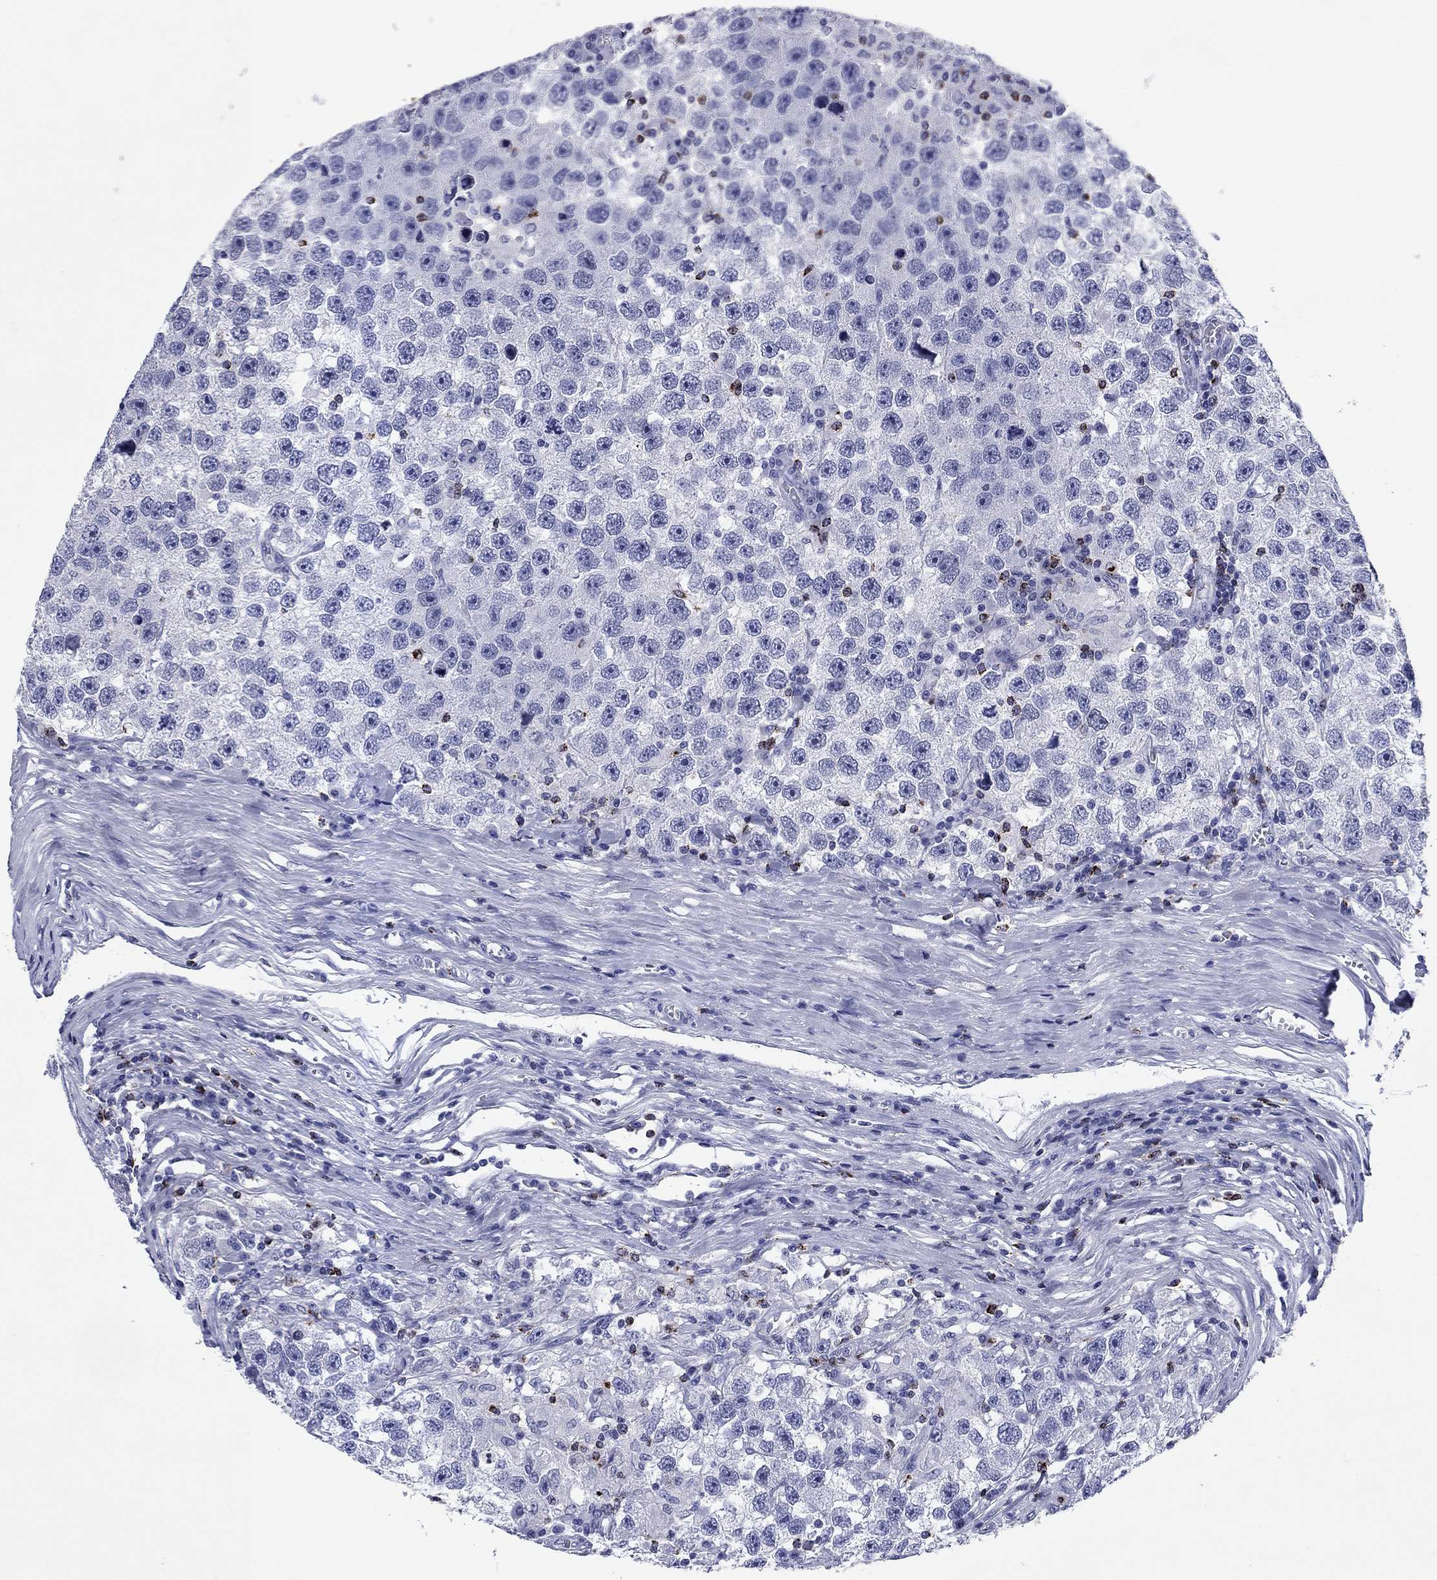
{"staining": {"intensity": "negative", "quantity": "none", "location": "none"}, "tissue": "testis cancer", "cell_type": "Tumor cells", "image_type": "cancer", "snomed": [{"axis": "morphology", "description": "Seminoma, NOS"}, {"axis": "topography", "description": "Testis"}], "caption": "Testis cancer stained for a protein using immunohistochemistry demonstrates no expression tumor cells.", "gene": "GZMK", "patient": {"sex": "male", "age": 26}}